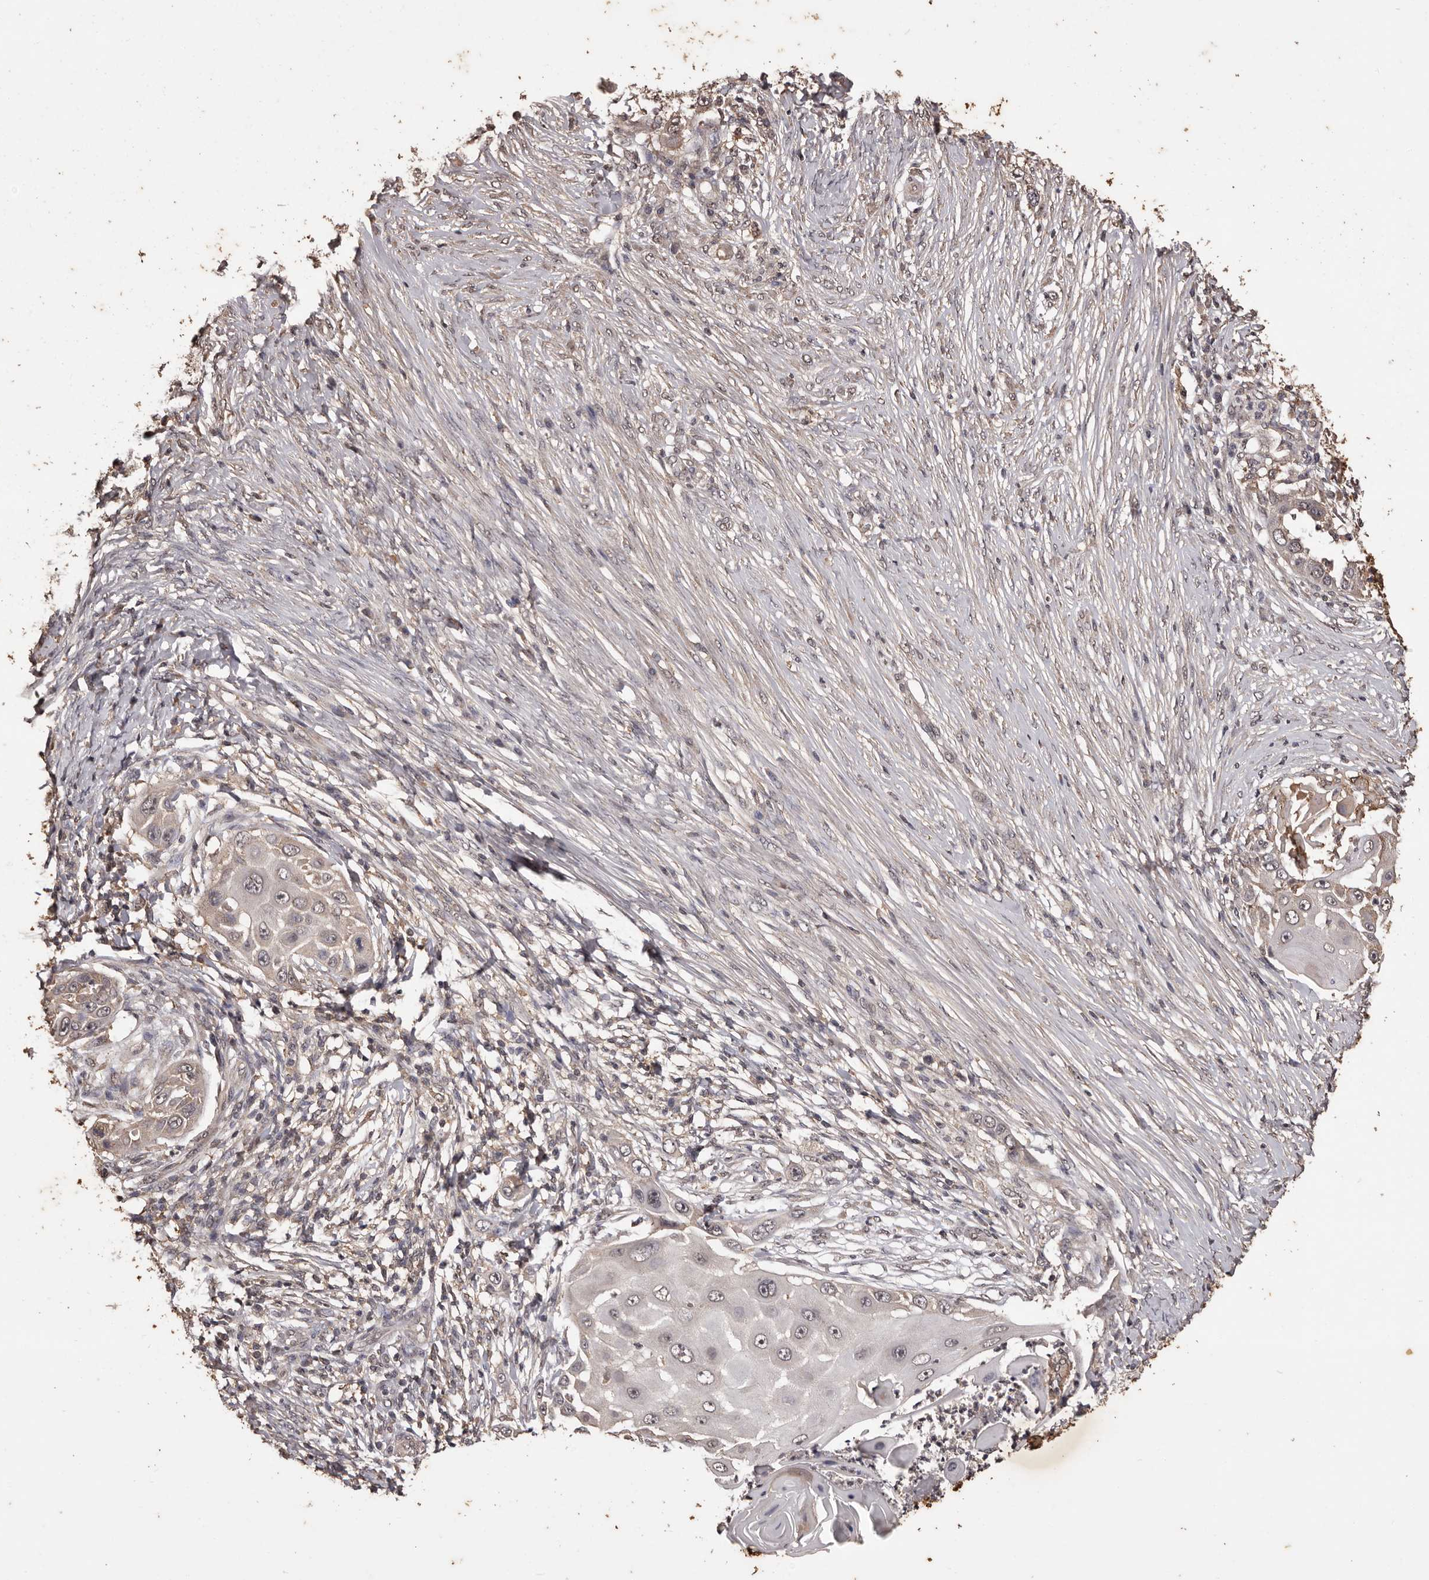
{"staining": {"intensity": "moderate", "quantity": "<25%", "location": "cytoplasmic/membranous"}, "tissue": "skin cancer", "cell_type": "Tumor cells", "image_type": "cancer", "snomed": [{"axis": "morphology", "description": "Squamous cell carcinoma, NOS"}, {"axis": "topography", "description": "Skin"}], "caption": "DAB (3,3'-diaminobenzidine) immunohistochemical staining of skin cancer exhibits moderate cytoplasmic/membranous protein expression in approximately <25% of tumor cells.", "gene": "NAV1", "patient": {"sex": "female", "age": 44}}